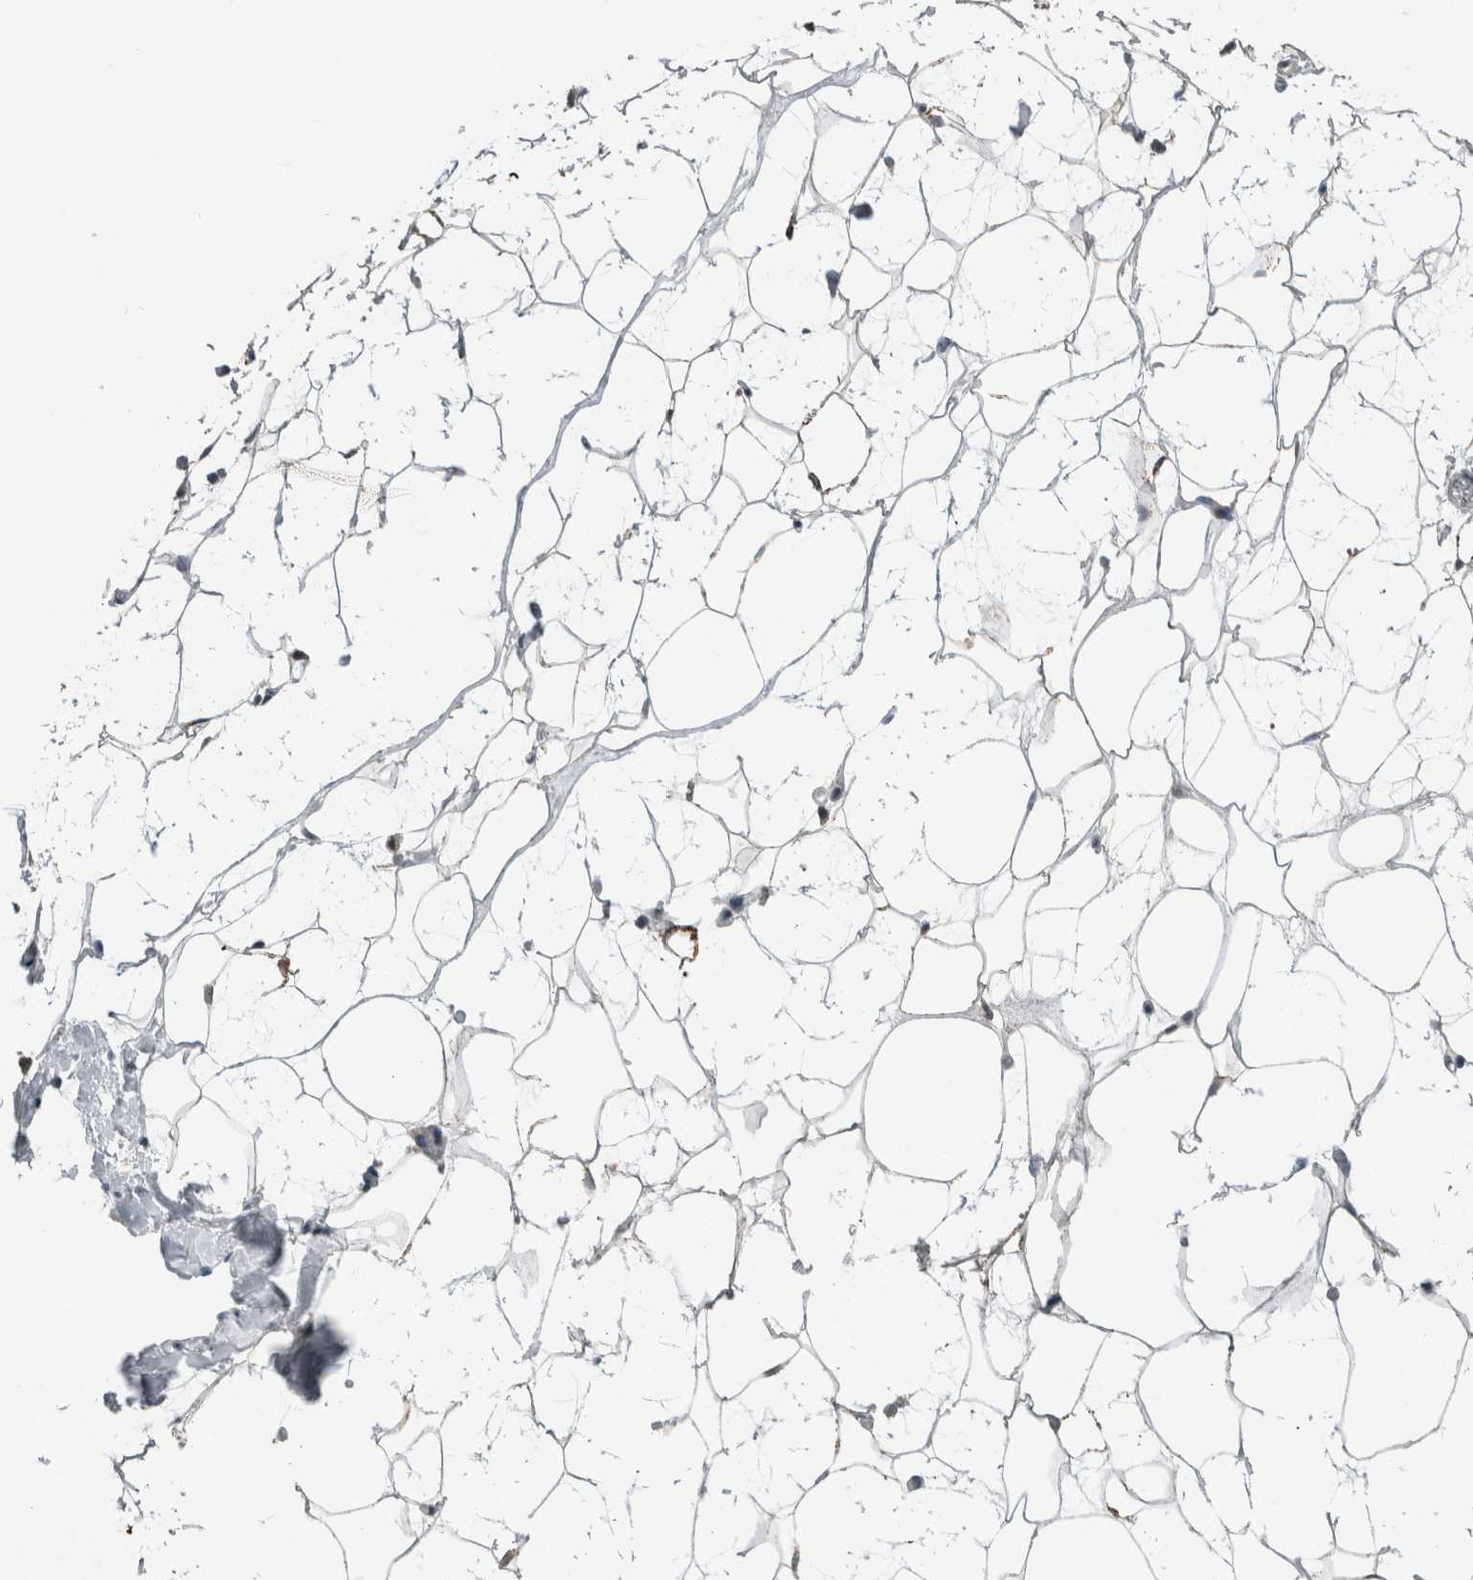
{"staining": {"intensity": "negative", "quantity": "none", "location": "none"}, "tissue": "adipose tissue", "cell_type": "Adipocytes", "image_type": "normal", "snomed": [{"axis": "morphology", "description": "Normal tissue, NOS"}, {"axis": "morphology", "description": "Fibrosis, NOS"}, {"axis": "topography", "description": "Breast"}, {"axis": "topography", "description": "Adipose tissue"}], "caption": "Benign adipose tissue was stained to show a protein in brown. There is no significant expression in adipocytes. (Immunohistochemistry, brightfield microscopy, high magnification).", "gene": "ACSF2", "patient": {"sex": "female", "age": 39}}